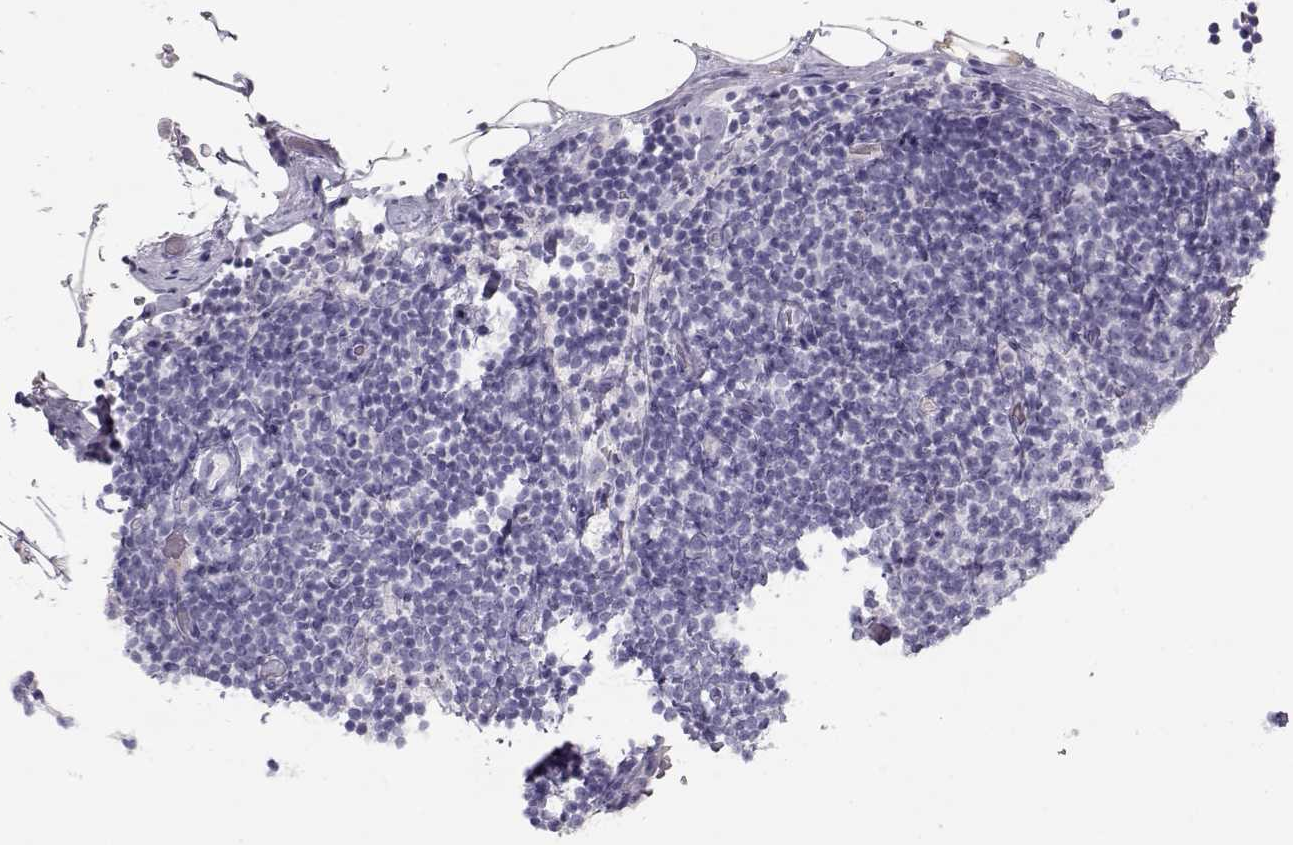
{"staining": {"intensity": "negative", "quantity": "none", "location": "none"}, "tissue": "lymphoma", "cell_type": "Tumor cells", "image_type": "cancer", "snomed": [{"axis": "morphology", "description": "Malignant lymphoma, non-Hodgkin's type, Low grade"}, {"axis": "topography", "description": "Lymph node"}], "caption": "This is an immunohistochemistry (IHC) image of human lymphoma. There is no staining in tumor cells.", "gene": "SLITRK3", "patient": {"sex": "male", "age": 81}}